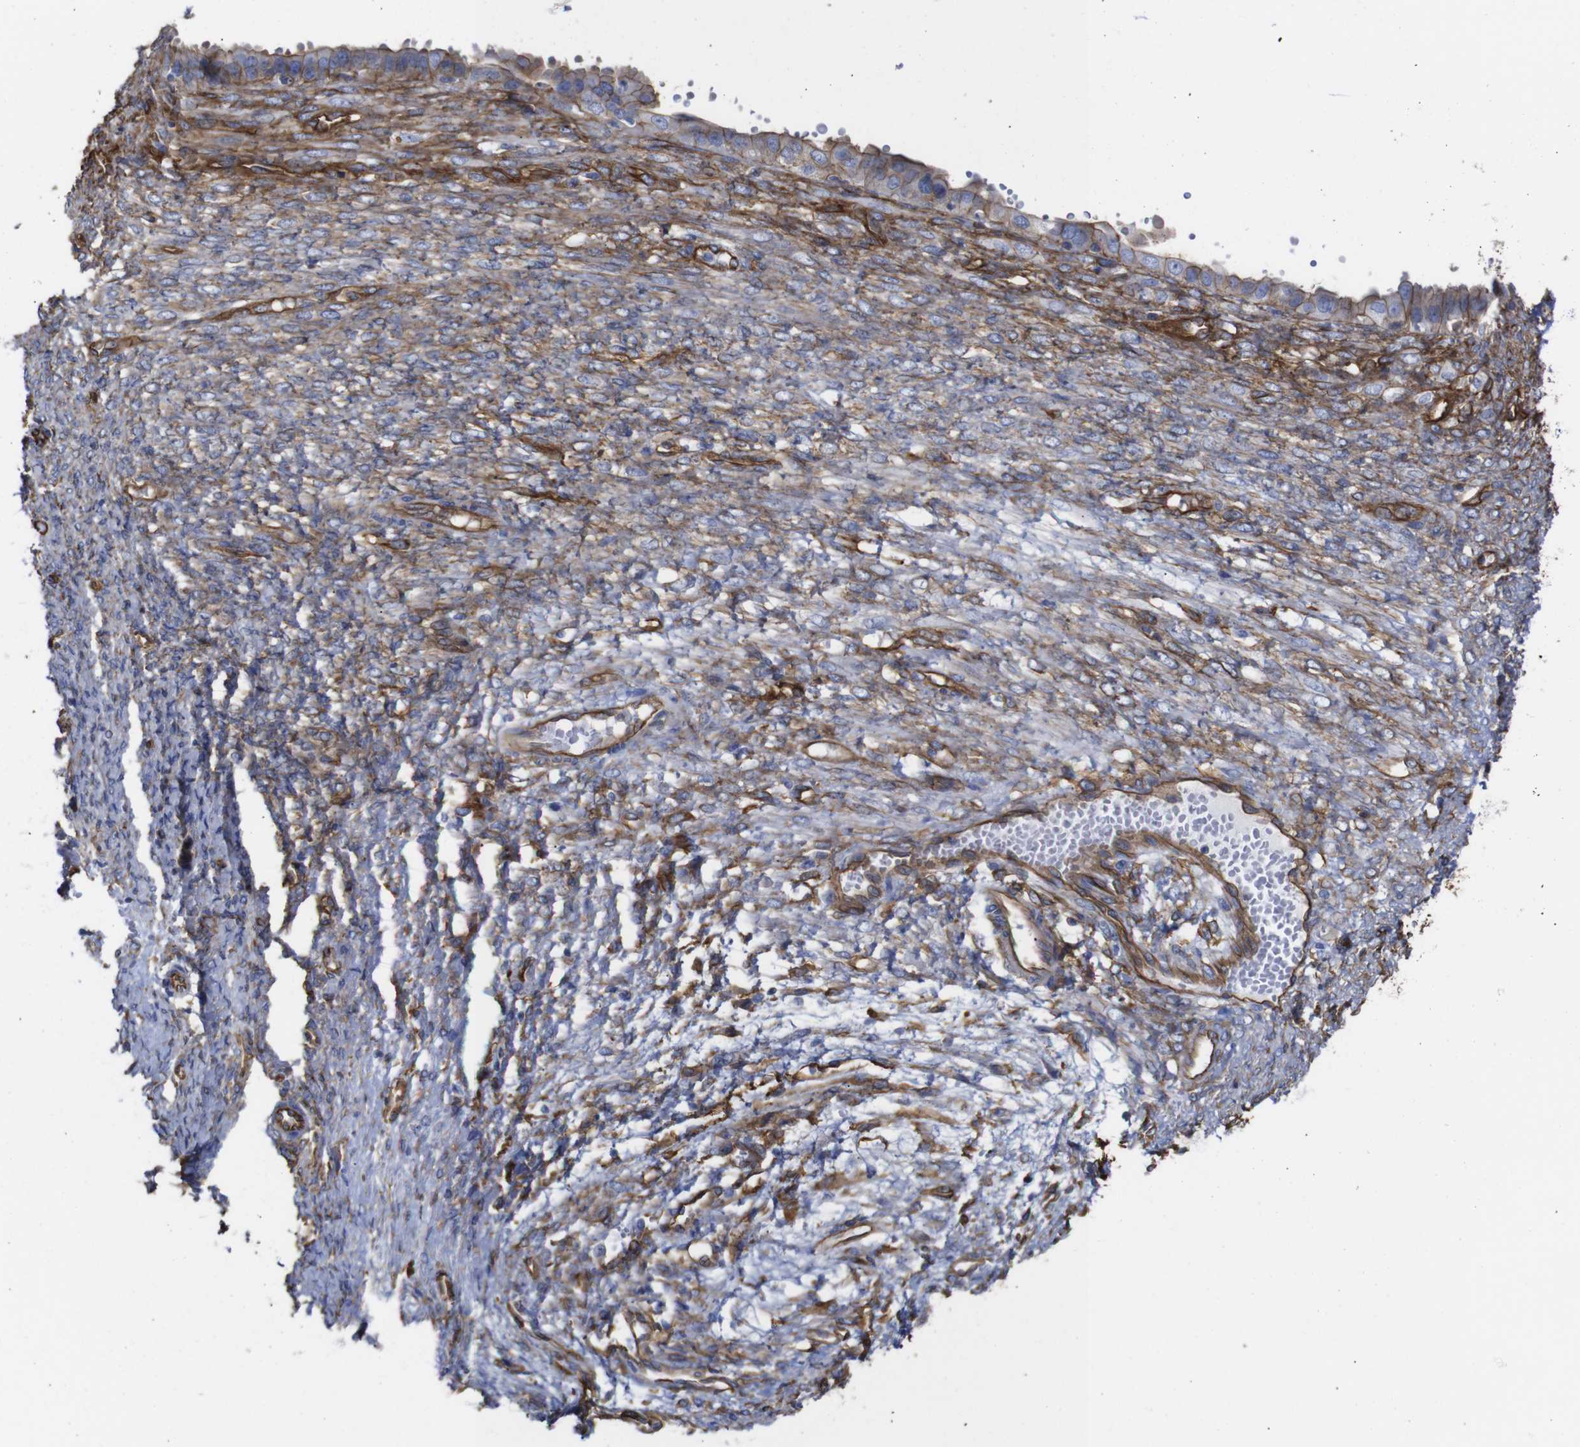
{"staining": {"intensity": "moderate", "quantity": ">75%", "location": "cytoplasmic/membranous"}, "tissue": "ovarian cancer", "cell_type": "Tumor cells", "image_type": "cancer", "snomed": [{"axis": "morphology", "description": "Cystadenocarcinoma, serous, NOS"}, {"axis": "topography", "description": "Ovary"}], "caption": "This micrograph reveals IHC staining of human serous cystadenocarcinoma (ovarian), with medium moderate cytoplasmic/membranous expression in approximately >75% of tumor cells.", "gene": "SPTBN1", "patient": {"sex": "female", "age": 58}}